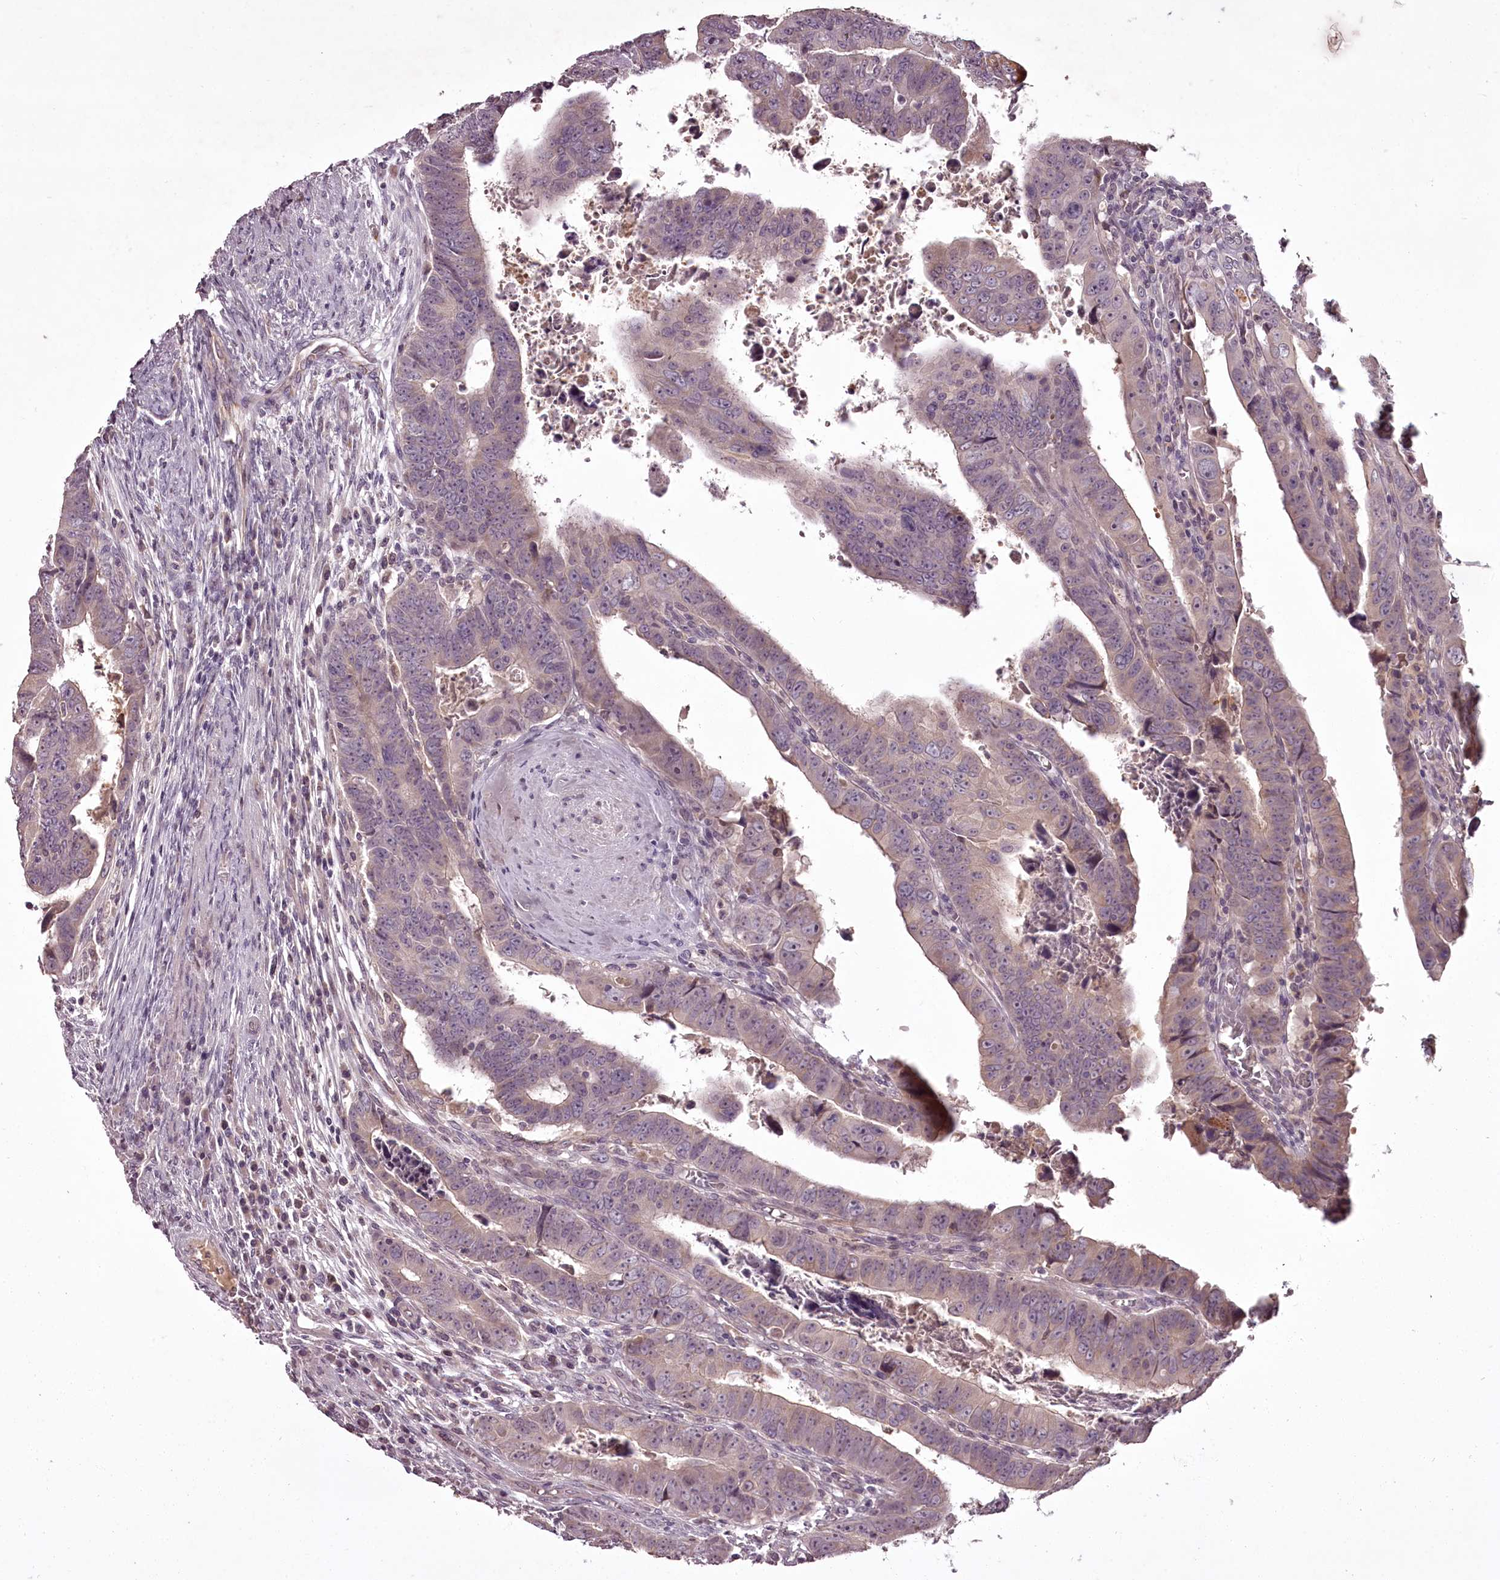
{"staining": {"intensity": "weak", "quantity": "<25%", "location": "cytoplasmic/membranous"}, "tissue": "colorectal cancer", "cell_type": "Tumor cells", "image_type": "cancer", "snomed": [{"axis": "morphology", "description": "Normal tissue, NOS"}, {"axis": "morphology", "description": "Adenocarcinoma, NOS"}, {"axis": "topography", "description": "Rectum"}], "caption": "Immunohistochemistry photomicrograph of colorectal cancer stained for a protein (brown), which demonstrates no staining in tumor cells.", "gene": "RBMXL2", "patient": {"sex": "female", "age": 65}}